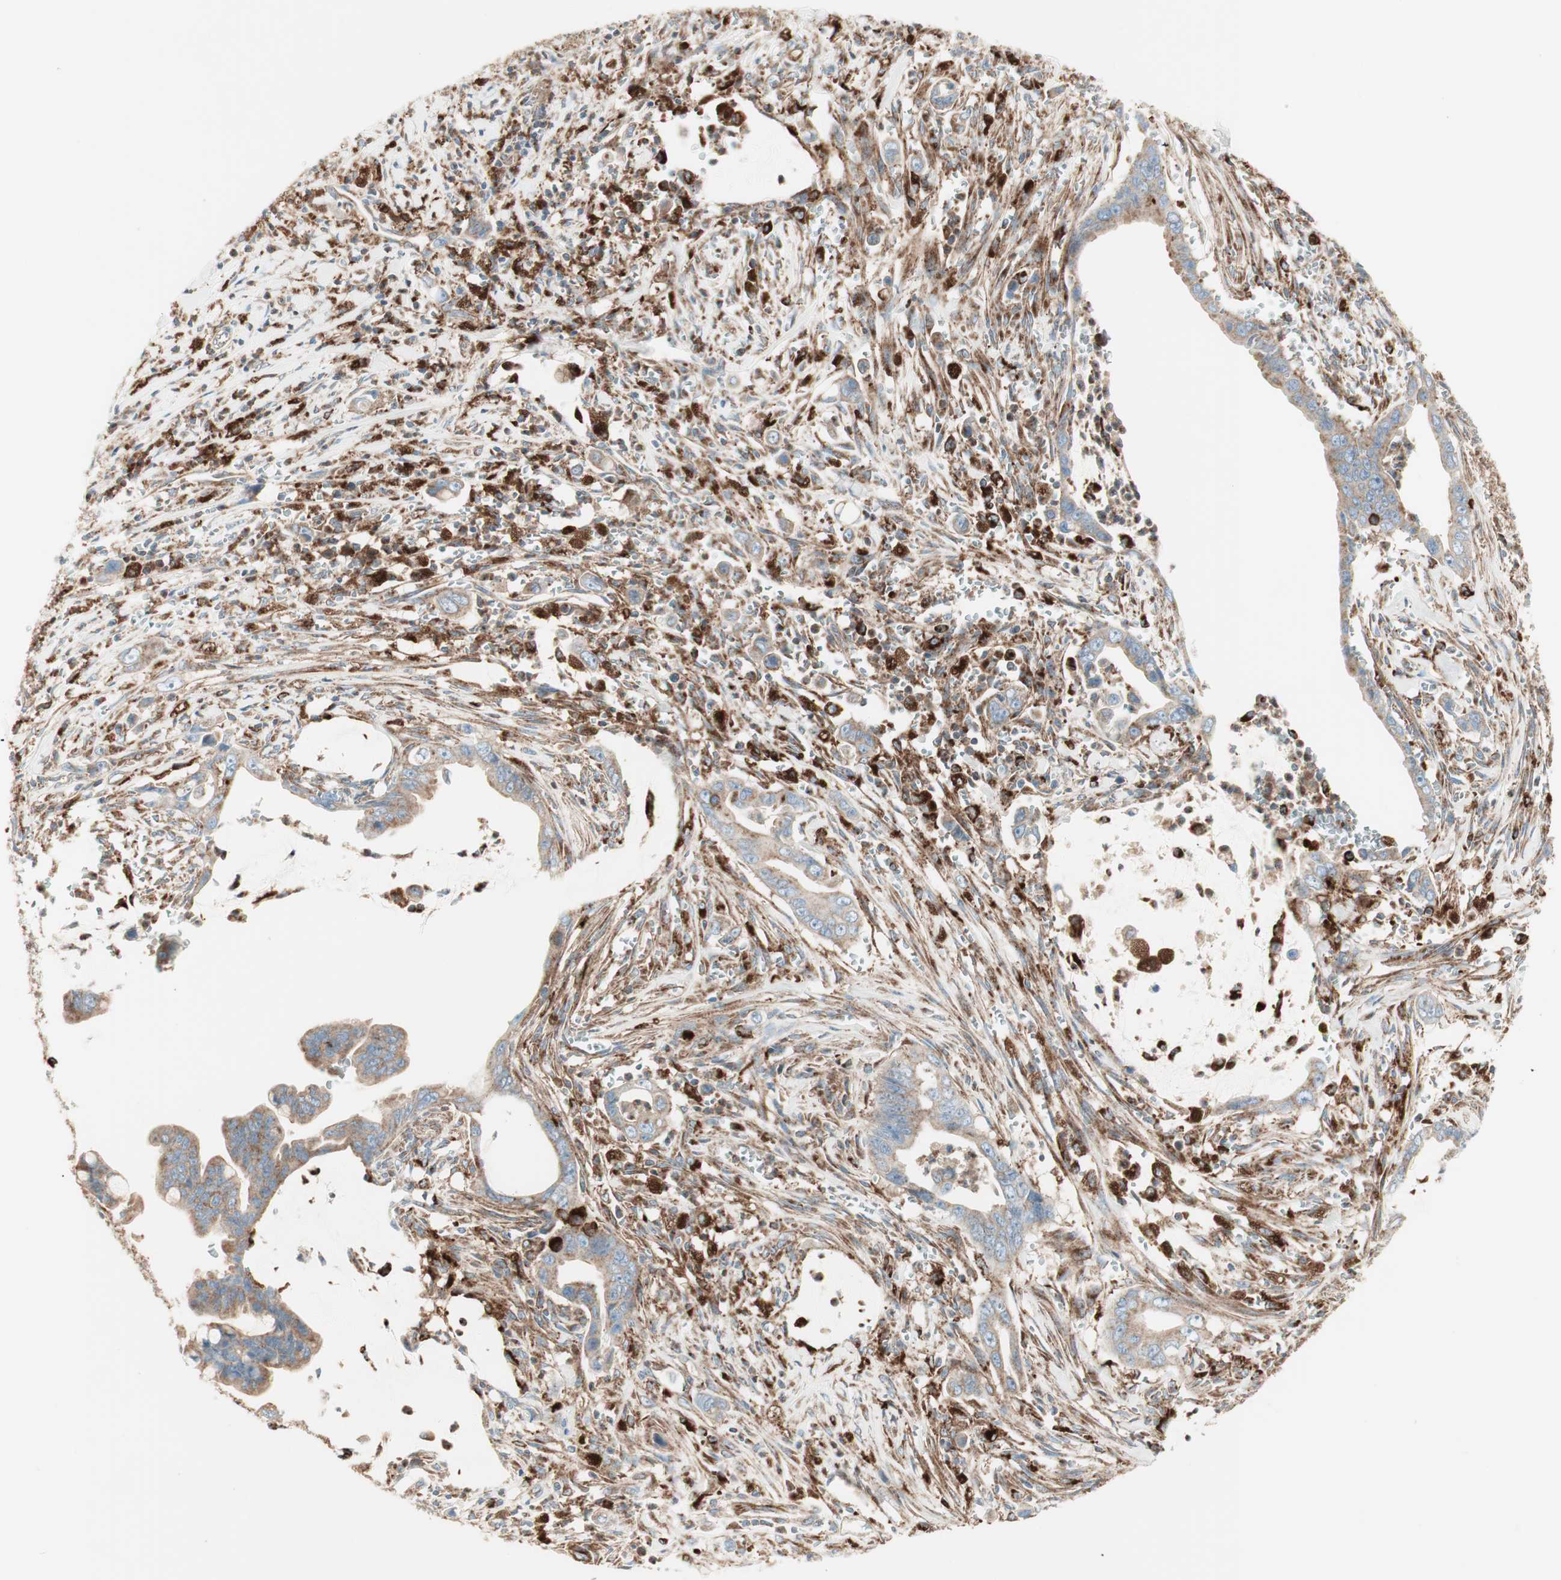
{"staining": {"intensity": "weak", "quantity": ">75%", "location": "cytoplasmic/membranous"}, "tissue": "pancreatic cancer", "cell_type": "Tumor cells", "image_type": "cancer", "snomed": [{"axis": "morphology", "description": "Adenocarcinoma, NOS"}, {"axis": "topography", "description": "Pancreas"}], "caption": "An image of human adenocarcinoma (pancreatic) stained for a protein demonstrates weak cytoplasmic/membranous brown staining in tumor cells. The staining is performed using DAB brown chromogen to label protein expression. The nuclei are counter-stained blue using hematoxylin.", "gene": "ATP6V1G1", "patient": {"sex": "male", "age": 59}}